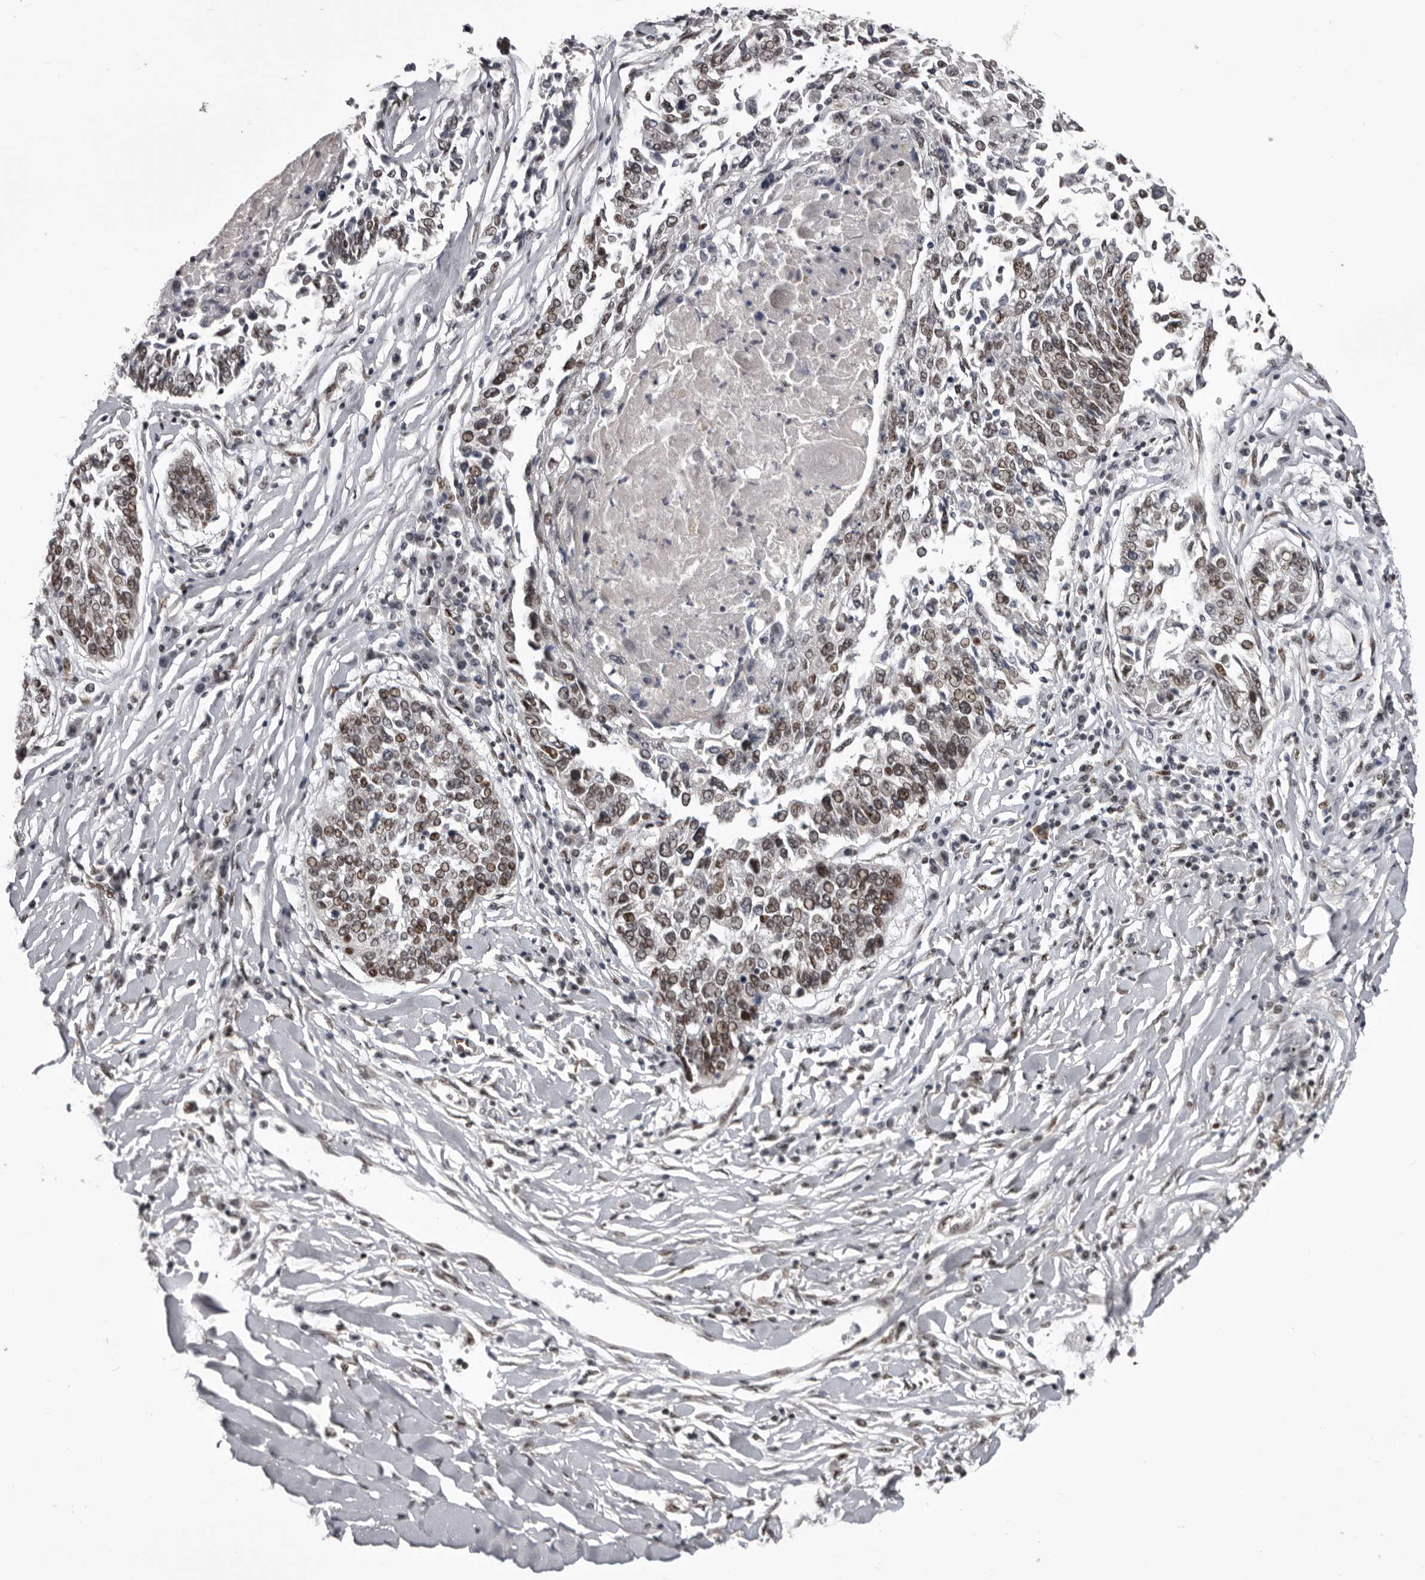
{"staining": {"intensity": "moderate", "quantity": ">75%", "location": "nuclear"}, "tissue": "lung cancer", "cell_type": "Tumor cells", "image_type": "cancer", "snomed": [{"axis": "morphology", "description": "Normal tissue, NOS"}, {"axis": "morphology", "description": "Squamous cell carcinoma, NOS"}, {"axis": "topography", "description": "Cartilage tissue"}, {"axis": "topography", "description": "Bronchus"}, {"axis": "topography", "description": "Lung"}, {"axis": "topography", "description": "Peripheral nerve tissue"}], "caption": "Immunohistochemistry (IHC) (DAB (3,3'-diaminobenzidine)) staining of lung cancer (squamous cell carcinoma) demonstrates moderate nuclear protein expression in approximately >75% of tumor cells.", "gene": "NUMA1", "patient": {"sex": "female", "age": 49}}